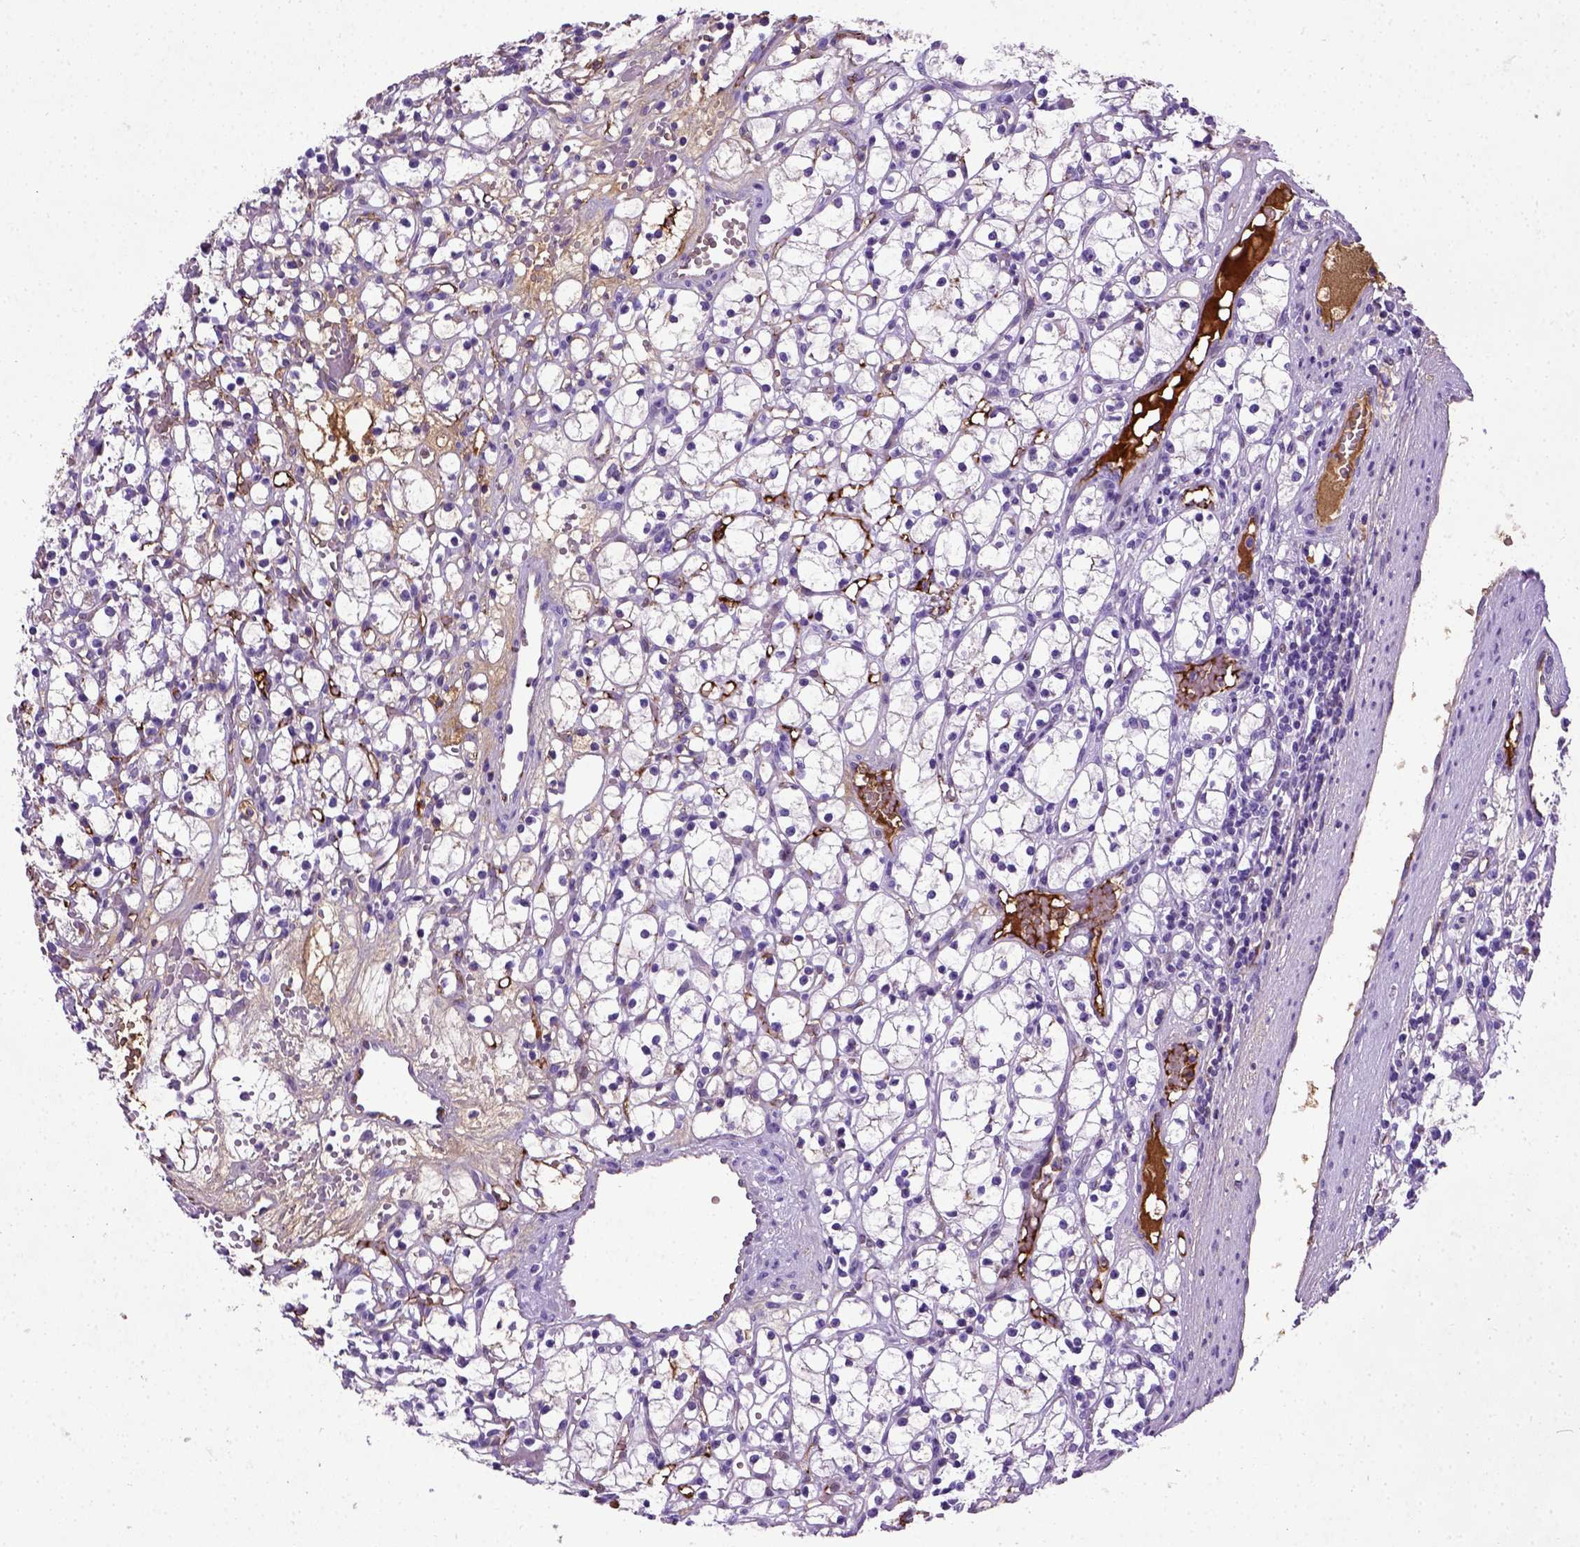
{"staining": {"intensity": "negative", "quantity": "none", "location": "none"}, "tissue": "renal cancer", "cell_type": "Tumor cells", "image_type": "cancer", "snomed": [{"axis": "morphology", "description": "Adenocarcinoma, NOS"}, {"axis": "topography", "description": "Kidney"}], "caption": "A high-resolution photomicrograph shows IHC staining of renal adenocarcinoma, which exhibits no significant positivity in tumor cells. (DAB immunohistochemistry (IHC) visualized using brightfield microscopy, high magnification).", "gene": "ADAMTS8", "patient": {"sex": "female", "age": 59}}